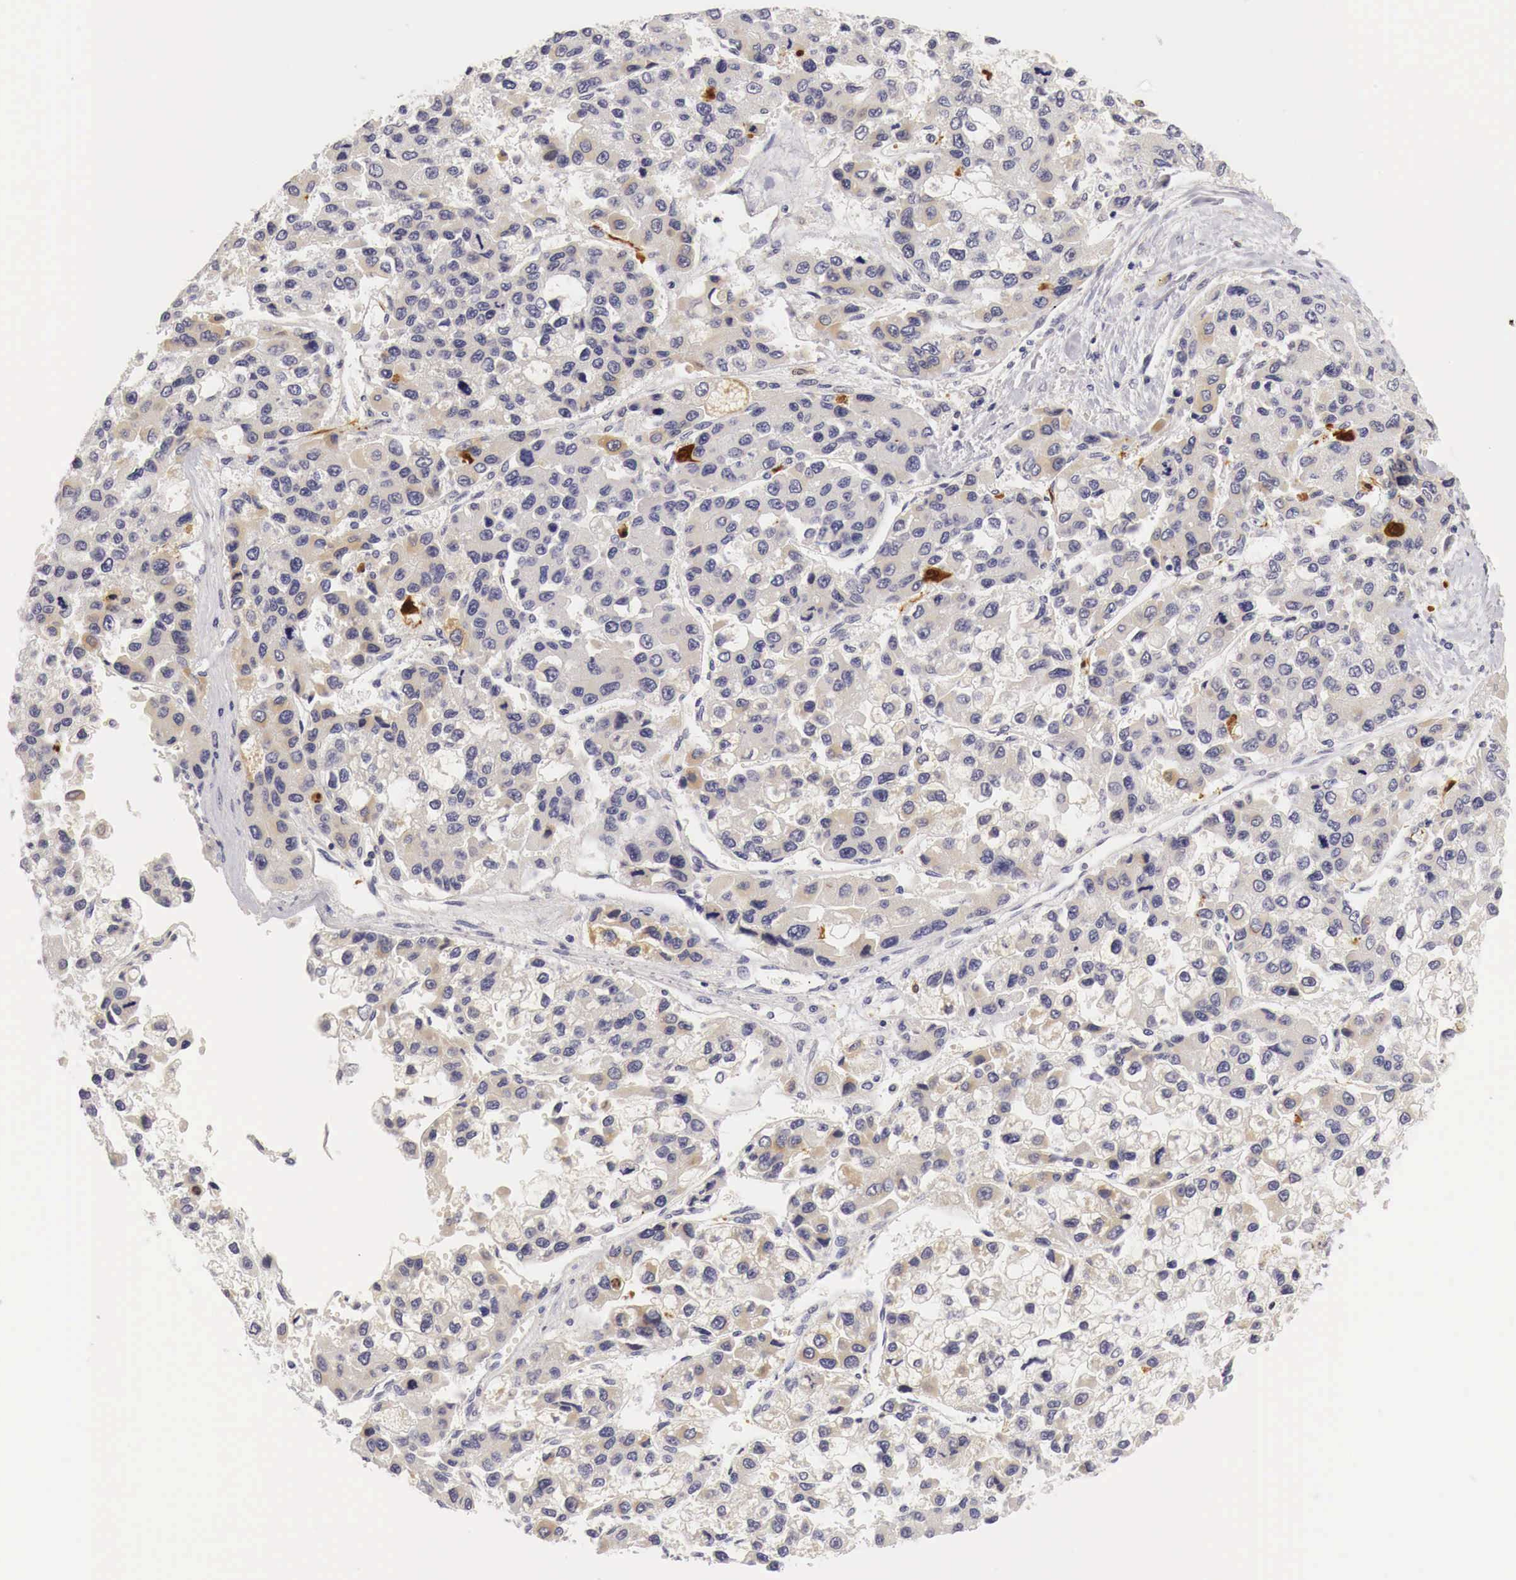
{"staining": {"intensity": "weak", "quantity": "<25%", "location": "cytoplasmic/membranous"}, "tissue": "liver cancer", "cell_type": "Tumor cells", "image_type": "cancer", "snomed": [{"axis": "morphology", "description": "Carcinoma, Hepatocellular, NOS"}, {"axis": "topography", "description": "Liver"}], "caption": "Liver cancer was stained to show a protein in brown. There is no significant expression in tumor cells.", "gene": "CASP3", "patient": {"sex": "female", "age": 66}}